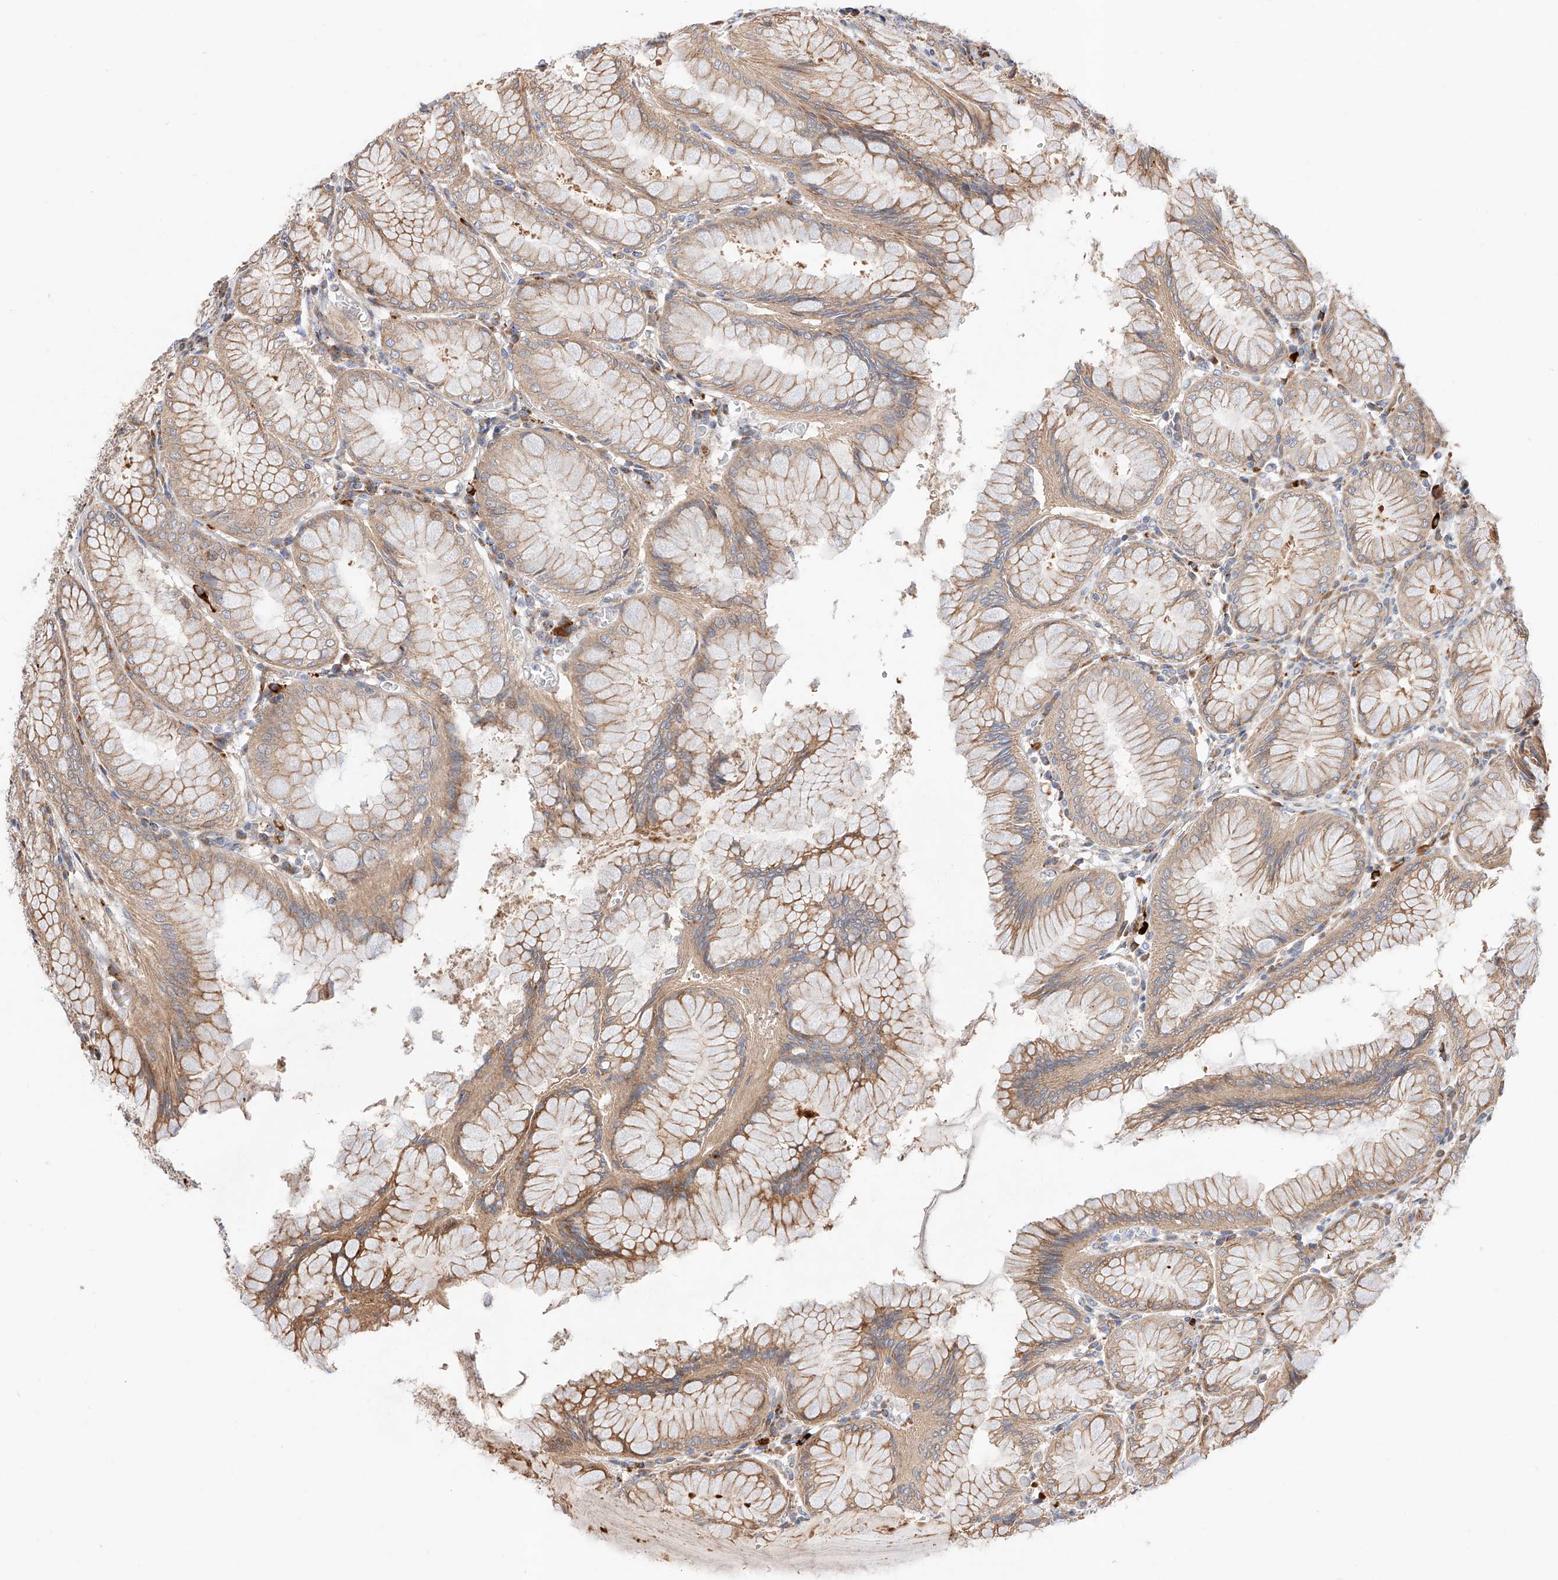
{"staining": {"intensity": "moderate", "quantity": ">75%", "location": "cytoplasmic/membranous"}, "tissue": "stomach", "cell_type": "Glandular cells", "image_type": "normal", "snomed": [{"axis": "morphology", "description": "Normal tissue, NOS"}, {"axis": "topography", "description": "Stomach, lower"}], "caption": "DAB immunohistochemical staining of normal human stomach shows moderate cytoplasmic/membranous protein positivity in about >75% of glandular cells.", "gene": "DIRAS3", "patient": {"sex": "female", "age": 56}}